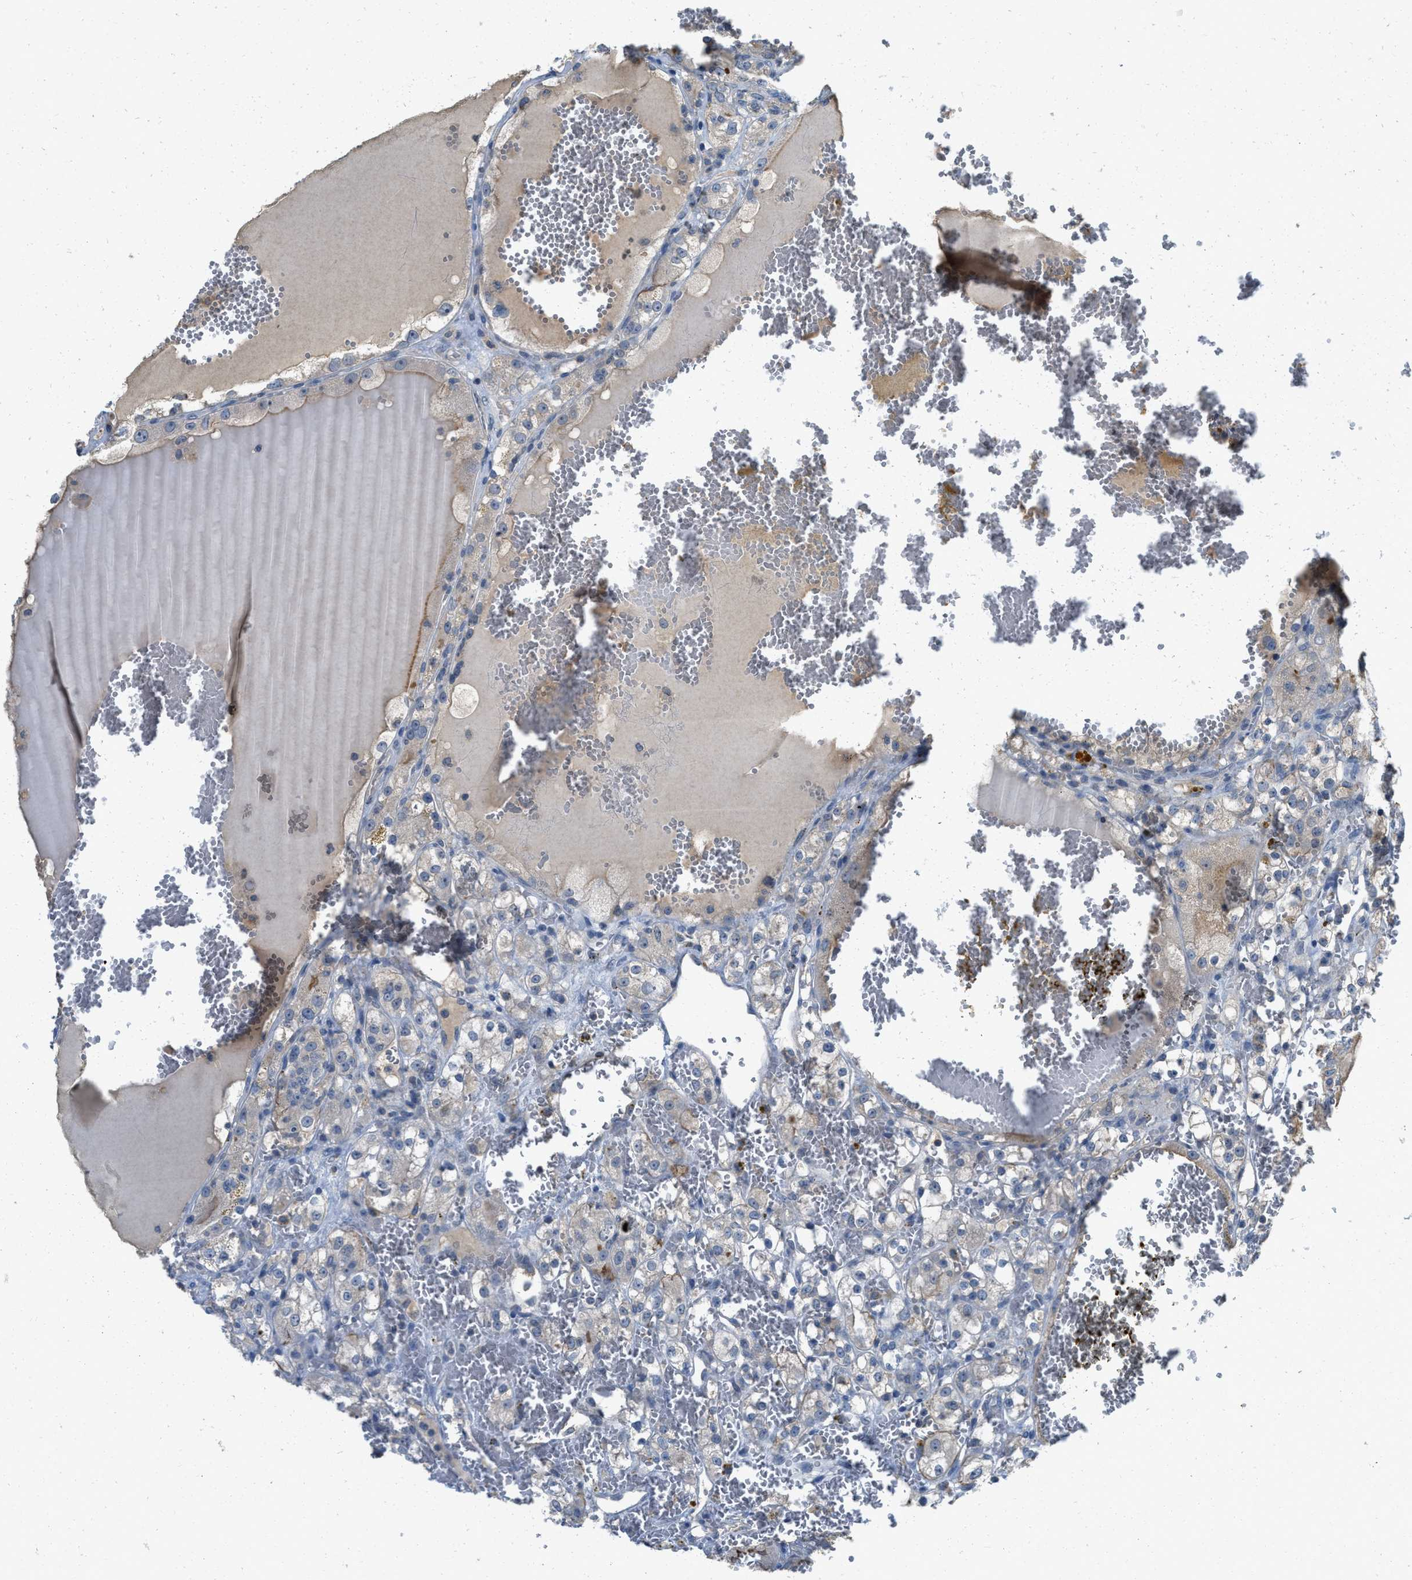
{"staining": {"intensity": "weak", "quantity": "<25%", "location": "cytoplasmic/membranous"}, "tissue": "renal cancer", "cell_type": "Tumor cells", "image_type": "cancer", "snomed": [{"axis": "morphology", "description": "Normal tissue, NOS"}, {"axis": "morphology", "description": "Adenocarcinoma, NOS"}, {"axis": "topography", "description": "Kidney"}], "caption": "IHC histopathology image of human adenocarcinoma (renal) stained for a protein (brown), which displays no positivity in tumor cells.", "gene": "MIS18A", "patient": {"sex": "male", "age": 61}}